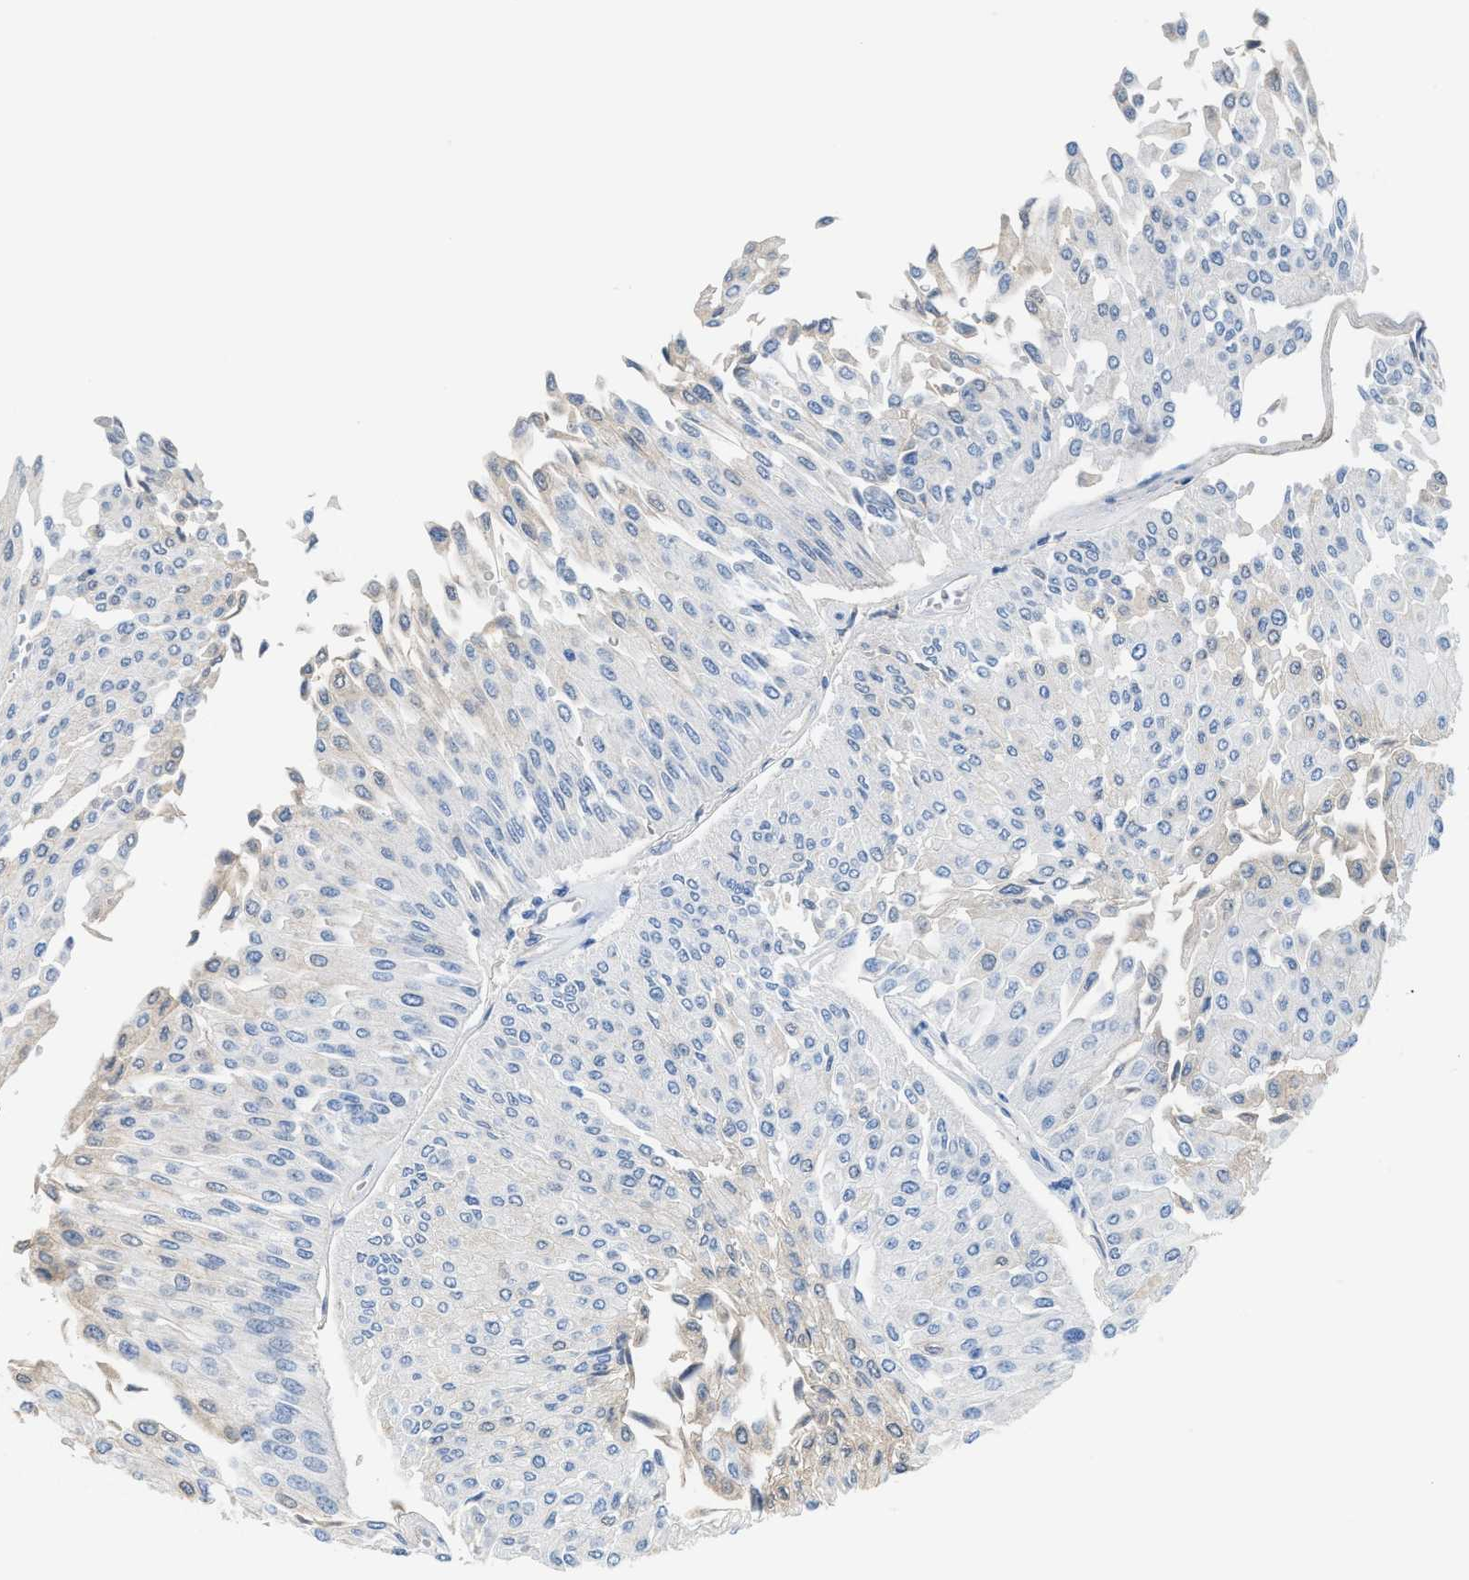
{"staining": {"intensity": "negative", "quantity": "none", "location": "none"}, "tissue": "urothelial cancer", "cell_type": "Tumor cells", "image_type": "cancer", "snomed": [{"axis": "morphology", "description": "Urothelial carcinoma, Low grade"}, {"axis": "topography", "description": "Urinary bladder"}], "caption": "The IHC micrograph has no significant expression in tumor cells of urothelial cancer tissue. The staining is performed using DAB (3,3'-diaminobenzidine) brown chromogen with nuclei counter-stained in using hematoxylin.", "gene": "CFI", "patient": {"sex": "male", "age": 67}}